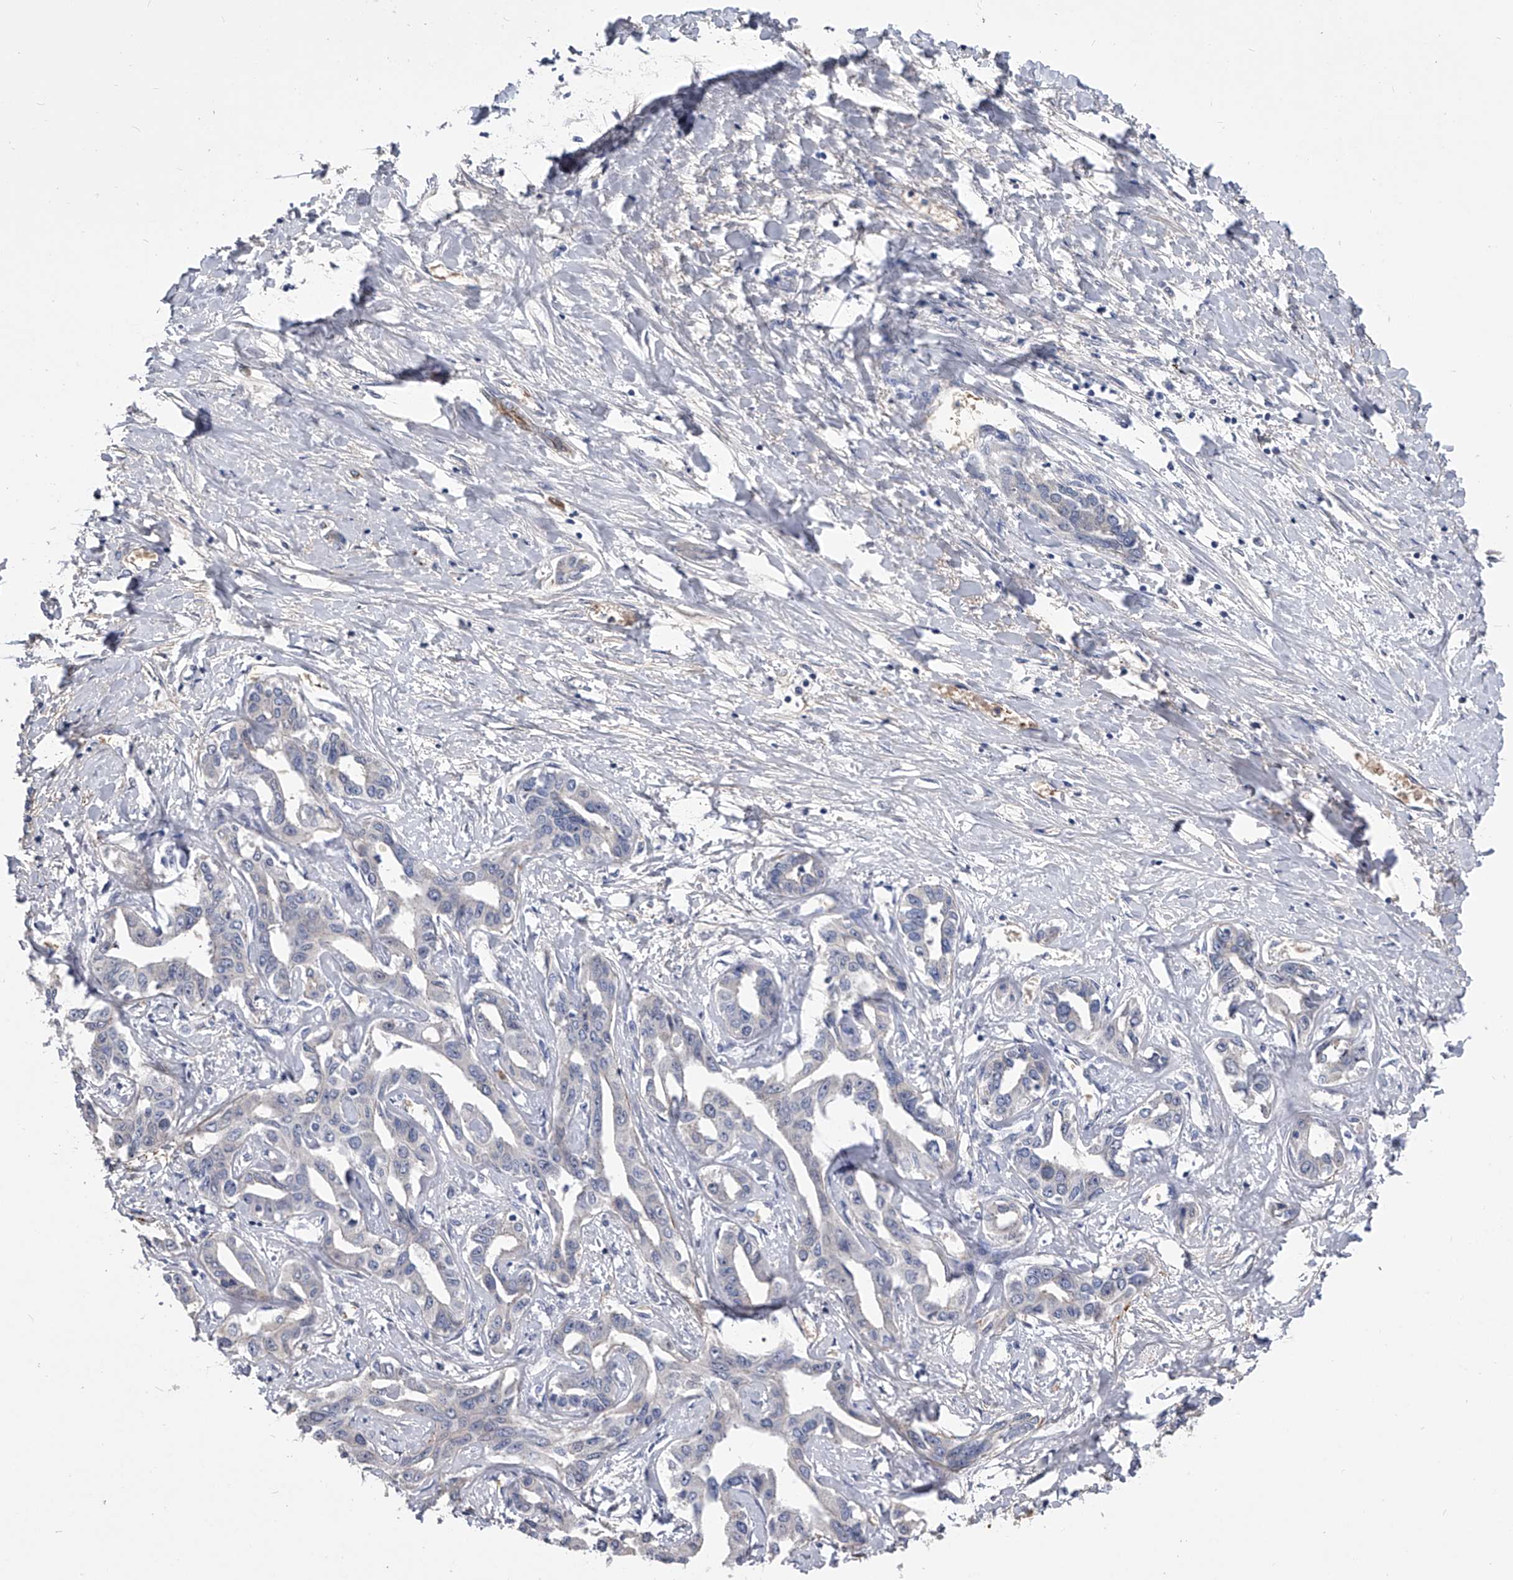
{"staining": {"intensity": "negative", "quantity": "none", "location": "none"}, "tissue": "liver cancer", "cell_type": "Tumor cells", "image_type": "cancer", "snomed": [{"axis": "morphology", "description": "Cholangiocarcinoma"}, {"axis": "topography", "description": "Liver"}], "caption": "IHC micrograph of neoplastic tissue: human cholangiocarcinoma (liver) stained with DAB (3,3'-diaminobenzidine) reveals no significant protein expression in tumor cells. The staining is performed using DAB (3,3'-diaminobenzidine) brown chromogen with nuclei counter-stained in using hematoxylin.", "gene": "MDN1", "patient": {"sex": "male", "age": 59}}